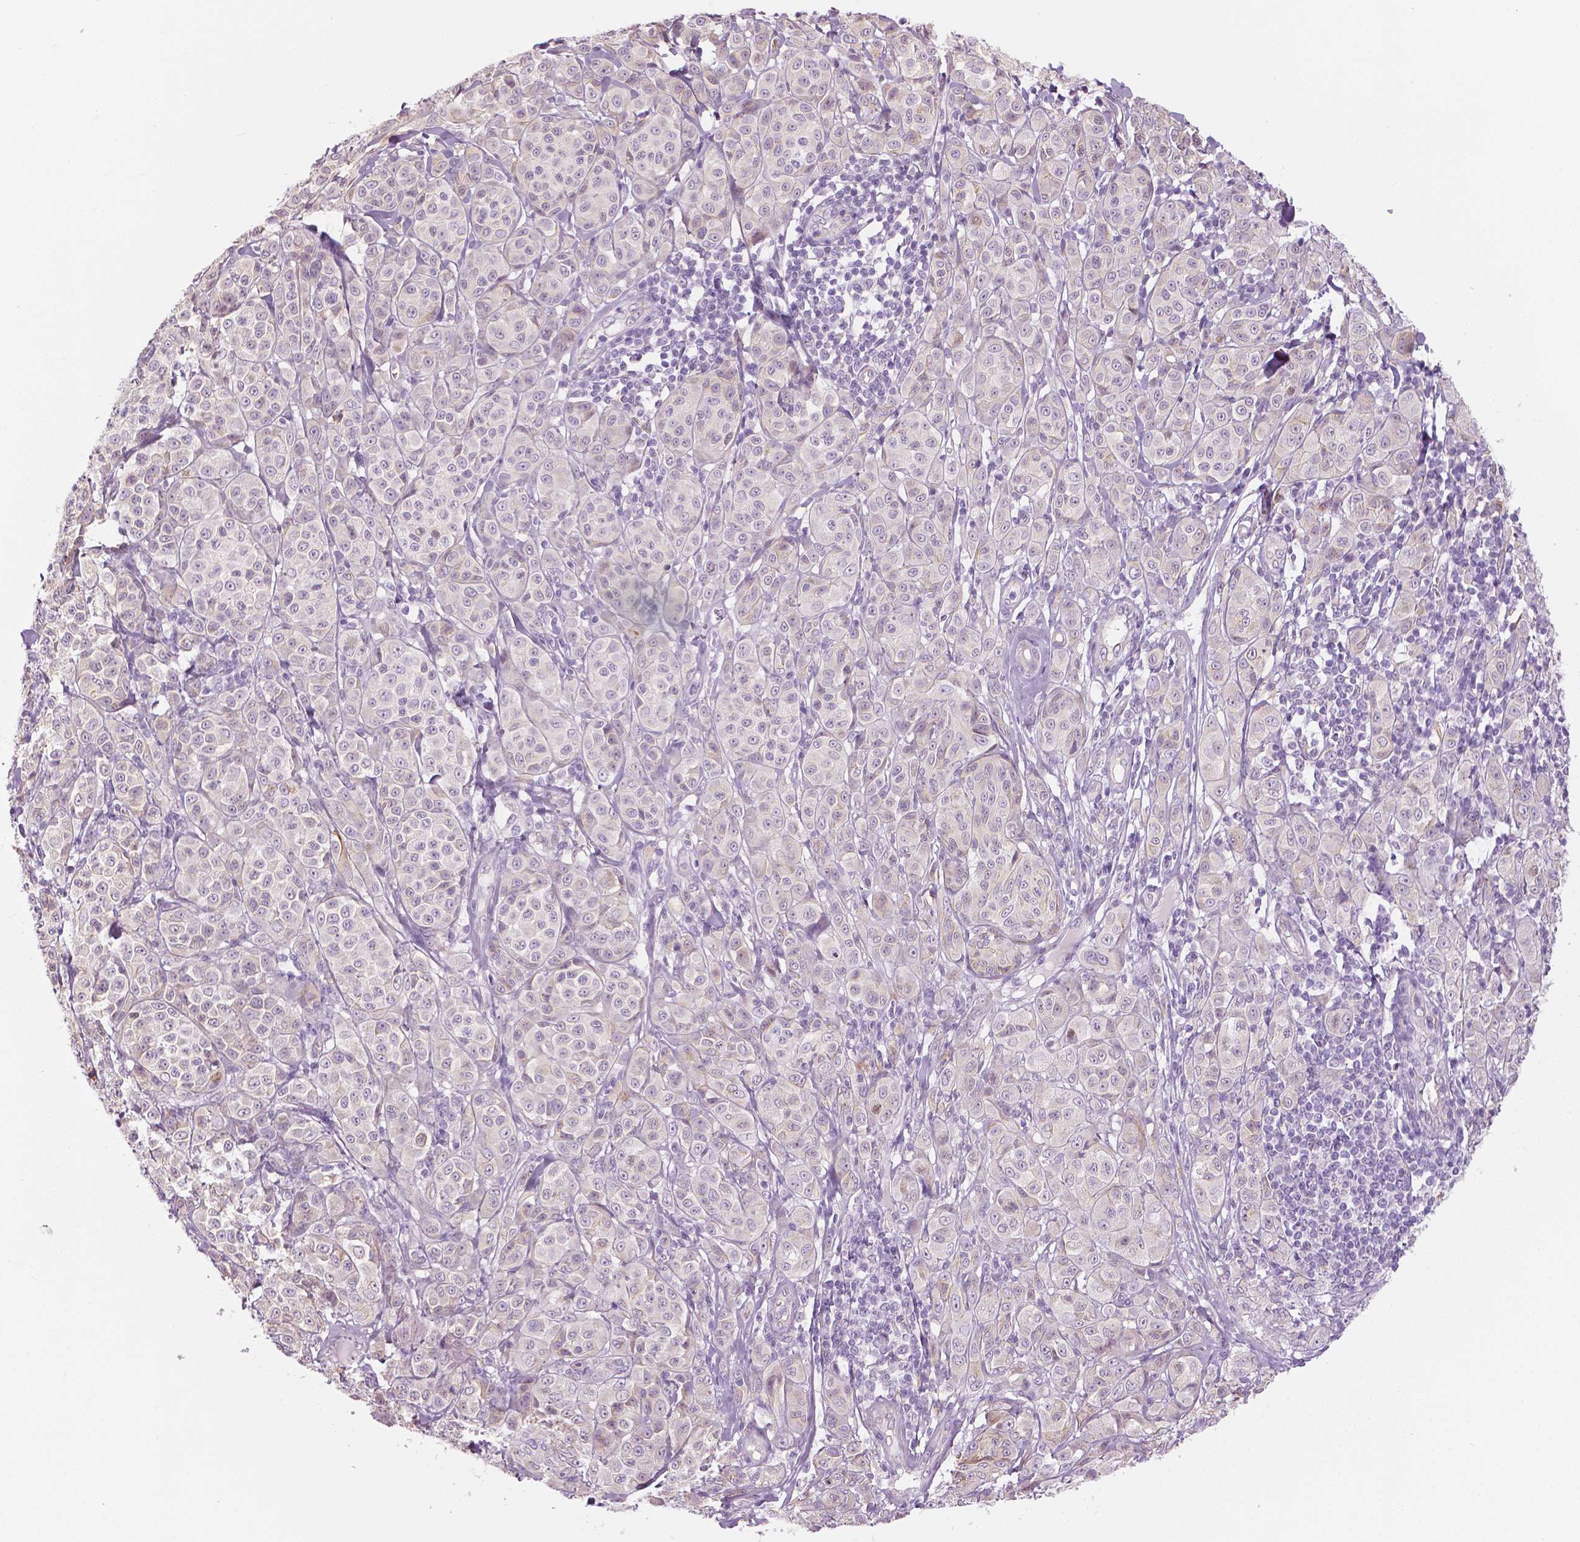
{"staining": {"intensity": "negative", "quantity": "none", "location": "none"}, "tissue": "melanoma", "cell_type": "Tumor cells", "image_type": "cancer", "snomed": [{"axis": "morphology", "description": "Malignant melanoma, NOS"}, {"axis": "topography", "description": "Skin"}], "caption": "Immunohistochemical staining of human melanoma shows no significant expression in tumor cells.", "gene": "SLC24A1", "patient": {"sex": "male", "age": 89}}